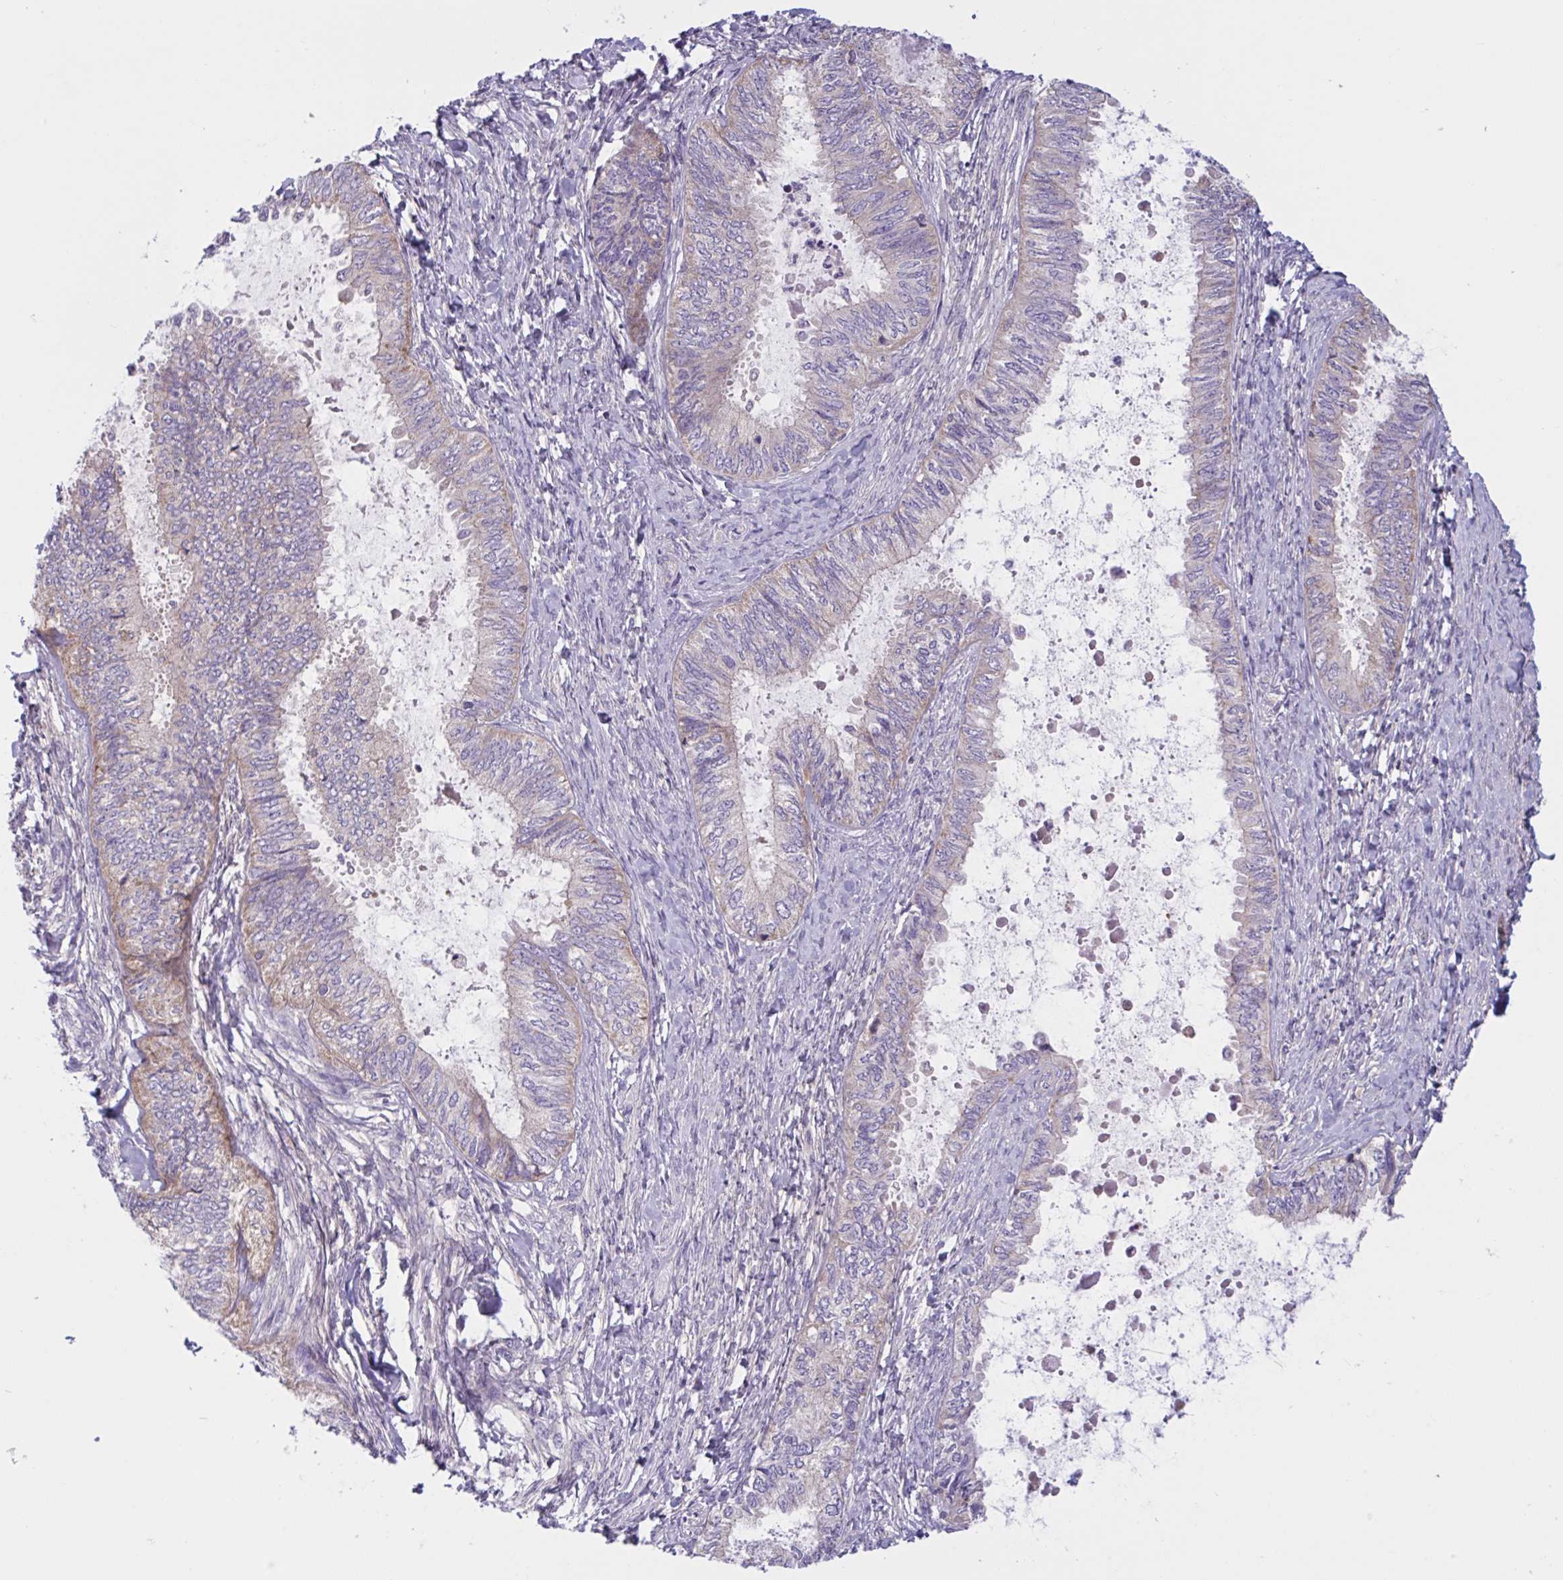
{"staining": {"intensity": "negative", "quantity": "none", "location": "none"}, "tissue": "ovarian cancer", "cell_type": "Tumor cells", "image_type": "cancer", "snomed": [{"axis": "morphology", "description": "Carcinoma, endometroid"}, {"axis": "topography", "description": "Ovary"}], "caption": "A micrograph of human ovarian endometroid carcinoma is negative for staining in tumor cells. (Stains: DAB immunohistochemistry with hematoxylin counter stain, Microscopy: brightfield microscopy at high magnification).", "gene": "WNT9B", "patient": {"sex": "female", "age": 70}}